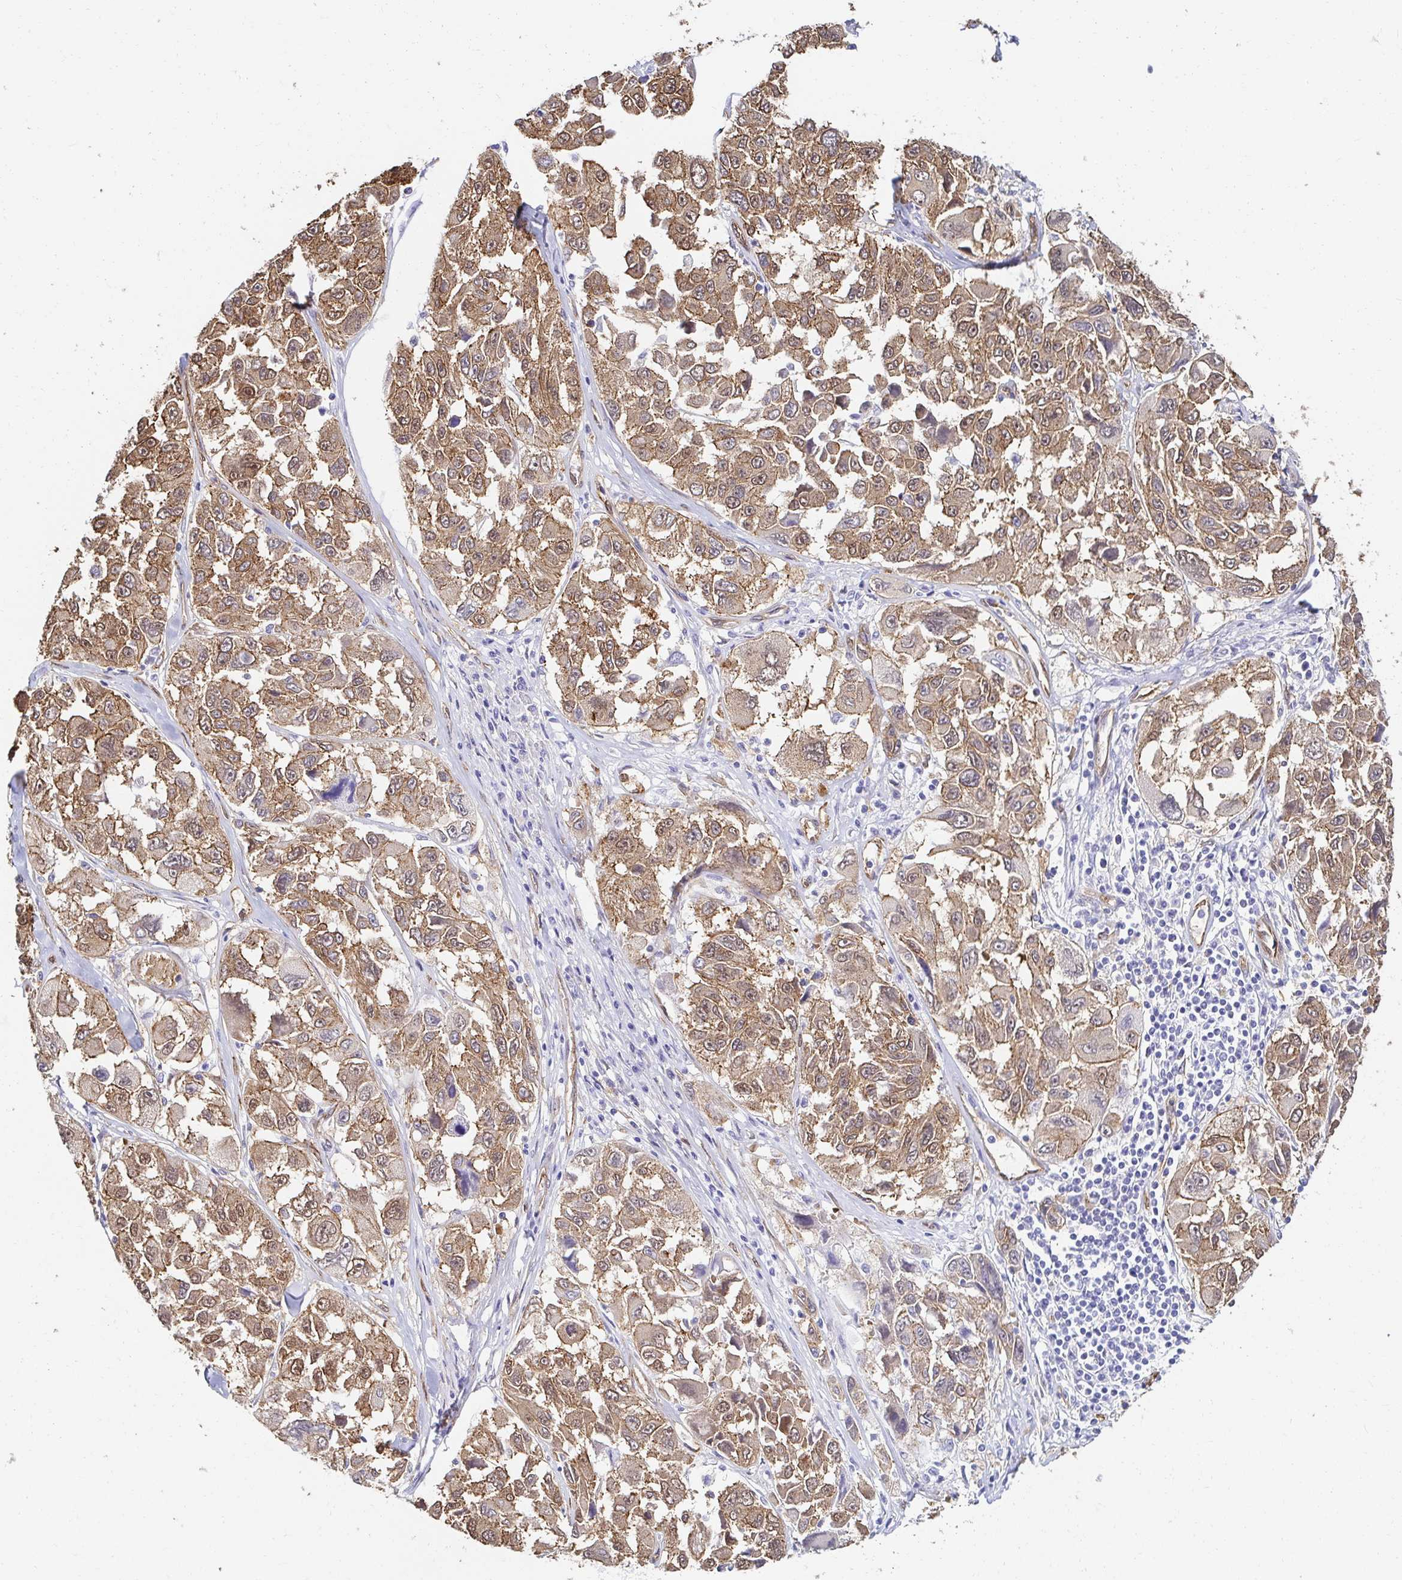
{"staining": {"intensity": "moderate", "quantity": ">75%", "location": "cytoplasmic/membranous"}, "tissue": "melanoma", "cell_type": "Tumor cells", "image_type": "cancer", "snomed": [{"axis": "morphology", "description": "Malignant melanoma, NOS"}, {"axis": "topography", "description": "Skin"}], "caption": "Immunohistochemical staining of melanoma displays medium levels of moderate cytoplasmic/membranous staining in about >75% of tumor cells.", "gene": "CTTN", "patient": {"sex": "female", "age": 66}}